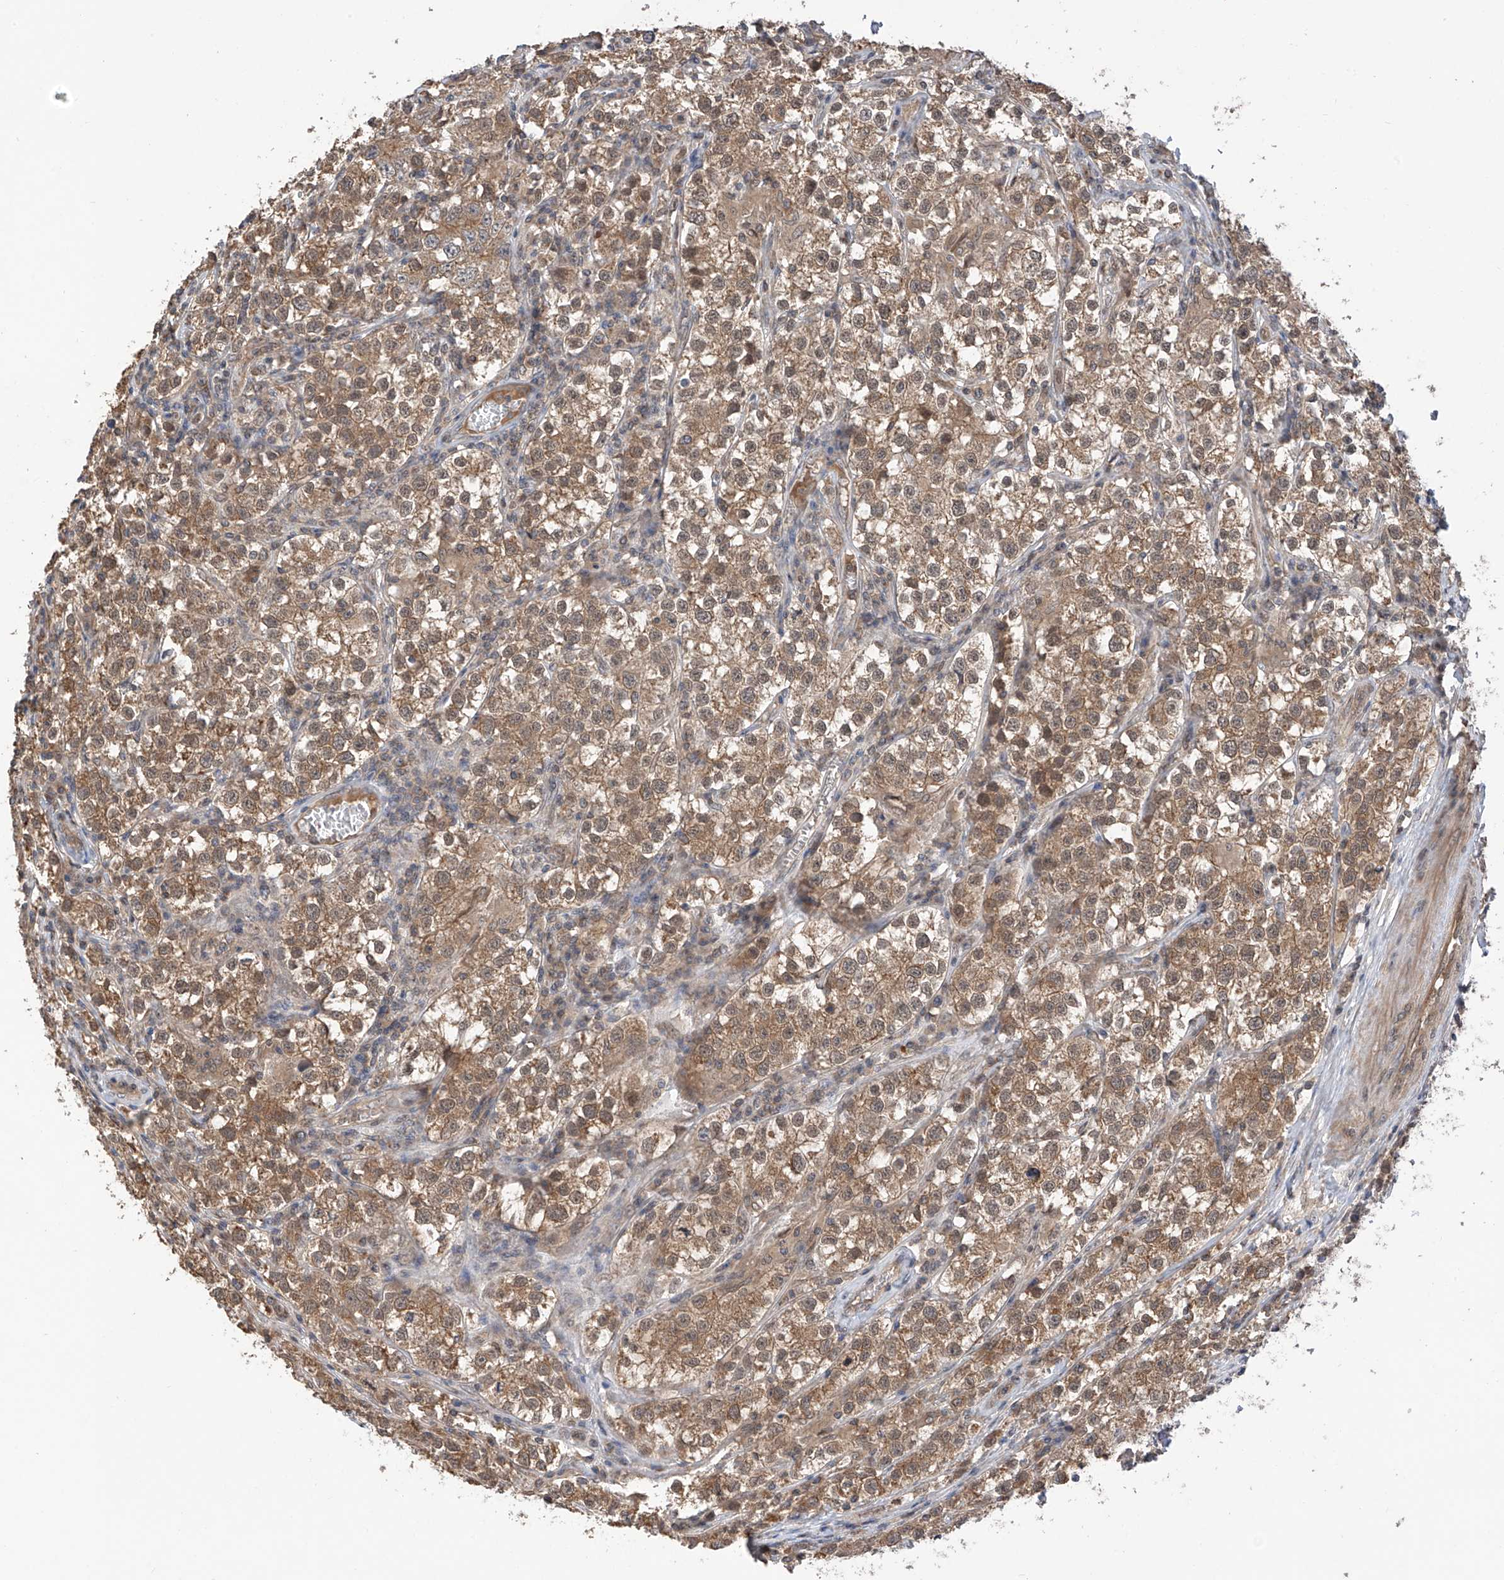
{"staining": {"intensity": "moderate", "quantity": ">75%", "location": "cytoplasmic/membranous"}, "tissue": "testis cancer", "cell_type": "Tumor cells", "image_type": "cancer", "snomed": [{"axis": "morphology", "description": "Seminoma, NOS"}, {"axis": "morphology", "description": "Carcinoma, Embryonal, NOS"}, {"axis": "topography", "description": "Testis"}], "caption": "Moderate cytoplasmic/membranous positivity for a protein is identified in about >75% of tumor cells of testis cancer using immunohistochemistry (IHC).", "gene": "RPAIN", "patient": {"sex": "male", "age": 43}}